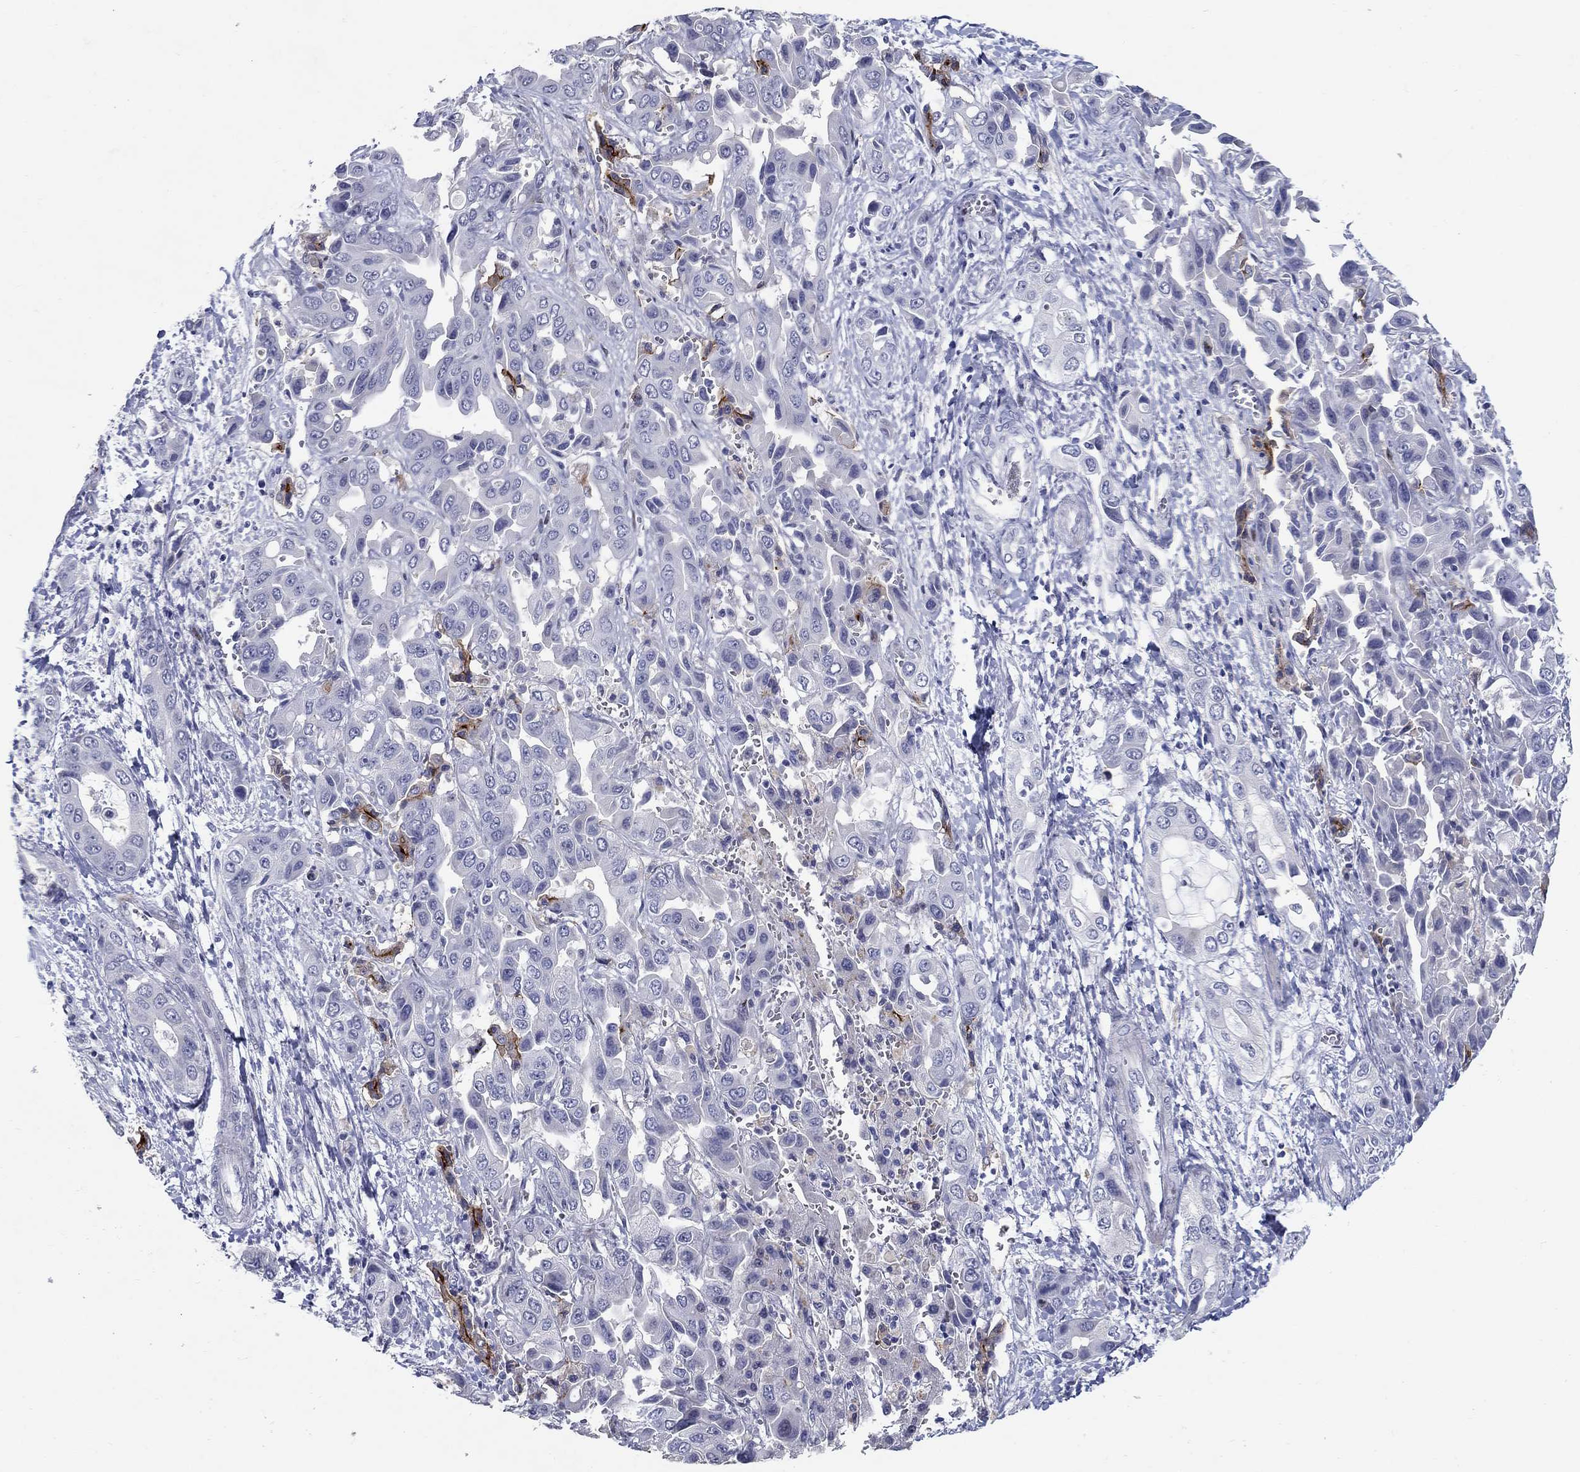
{"staining": {"intensity": "negative", "quantity": "none", "location": "none"}, "tissue": "liver cancer", "cell_type": "Tumor cells", "image_type": "cancer", "snomed": [{"axis": "morphology", "description": "Cholangiocarcinoma"}, {"axis": "topography", "description": "Liver"}], "caption": "High power microscopy photomicrograph of an IHC micrograph of liver cancer (cholangiocarcinoma), revealing no significant expression in tumor cells.", "gene": "RAPGEF5", "patient": {"sex": "female", "age": 52}}